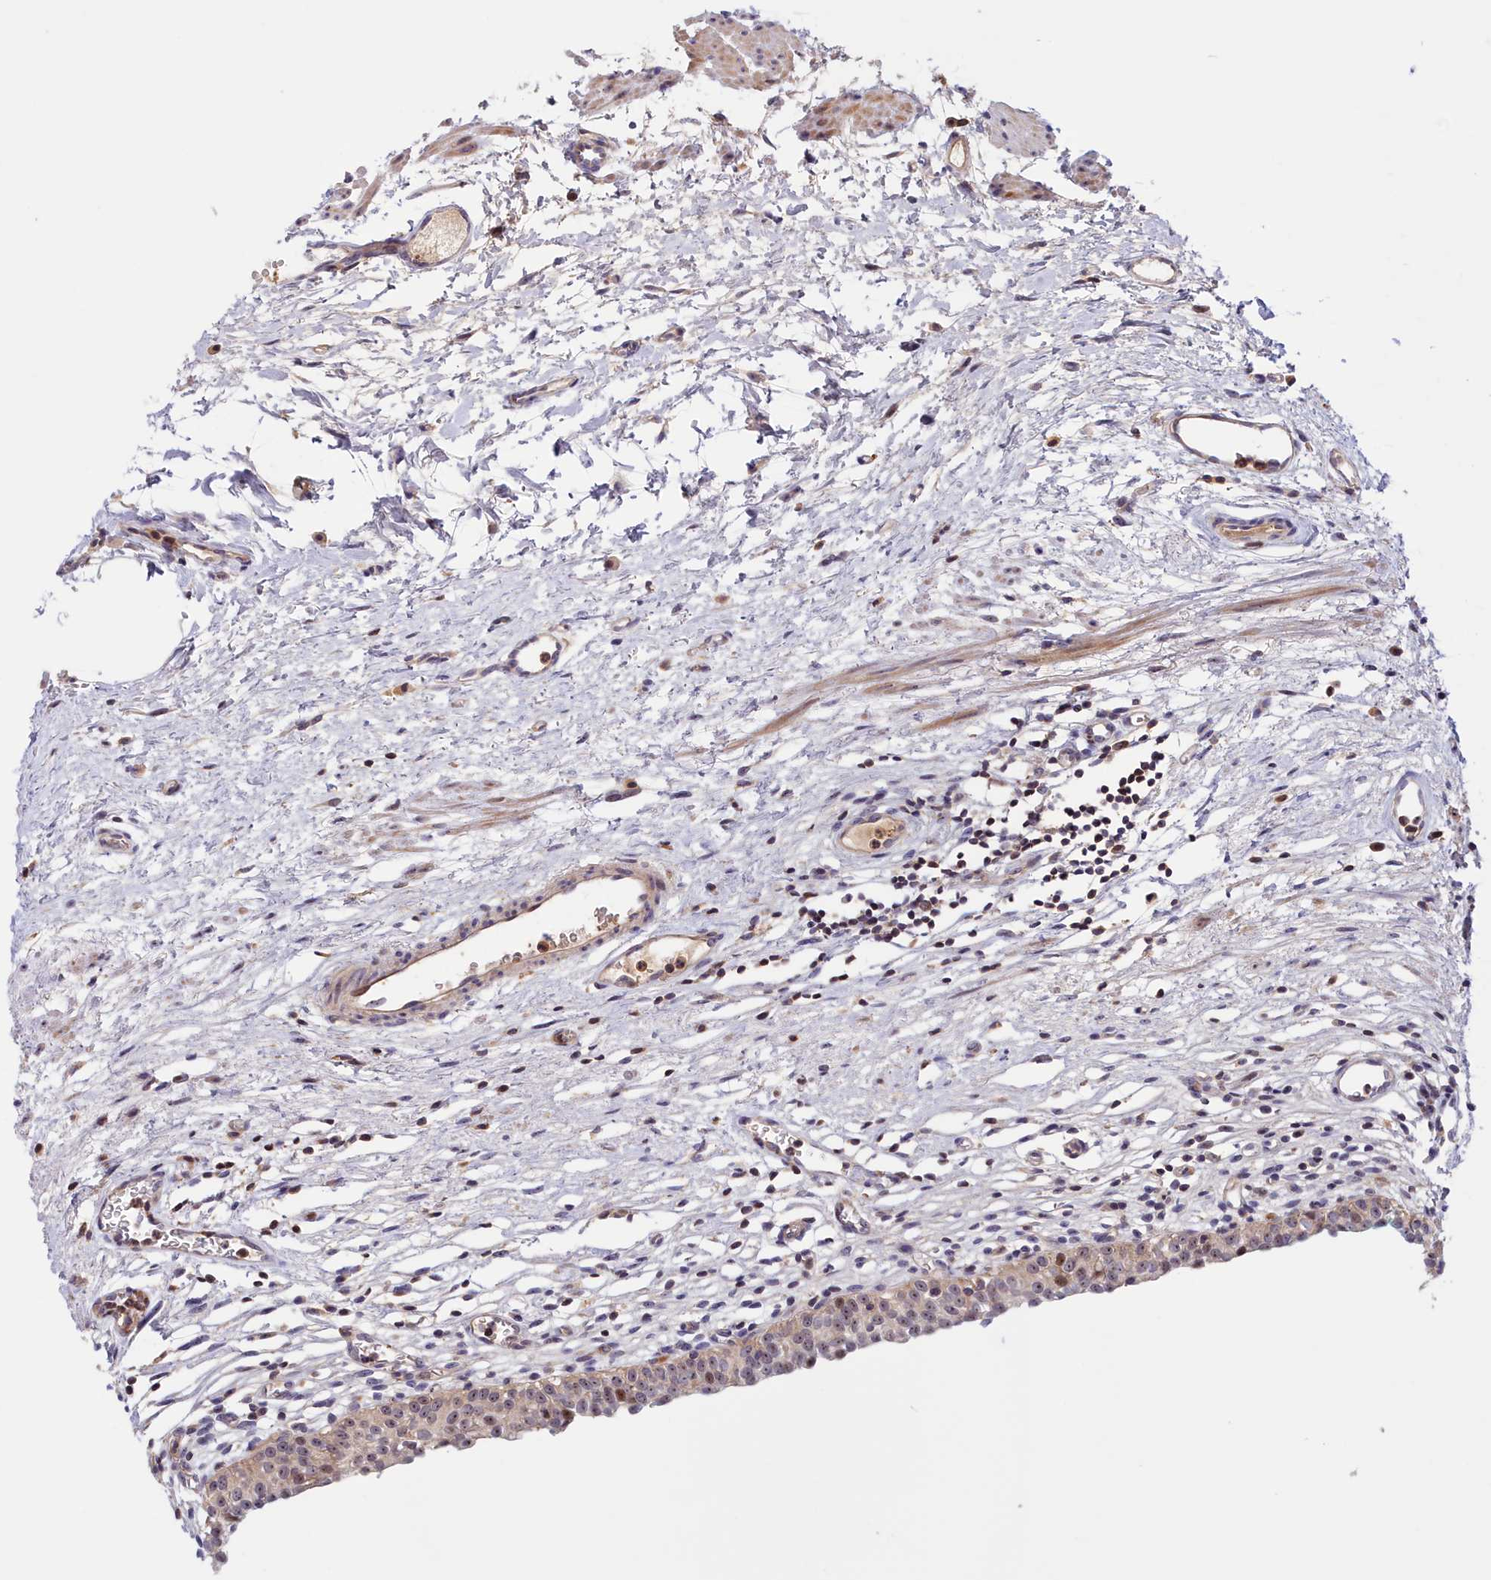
{"staining": {"intensity": "moderate", "quantity": ">75%", "location": "cytoplasmic/membranous,nuclear"}, "tissue": "urinary bladder", "cell_type": "Urothelial cells", "image_type": "normal", "snomed": [{"axis": "morphology", "description": "Normal tissue, NOS"}, {"axis": "morphology", "description": "Urothelial carcinoma, High grade"}, {"axis": "topography", "description": "Urinary bladder"}], "caption": "Immunohistochemical staining of normal human urinary bladder shows >75% levels of moderate cytoplasmic/membranous,nuclear protein positivity in about >75% of urothelial cells.", "gene": "NEURL4", "patient": {"sex": "female", "age": 60}}